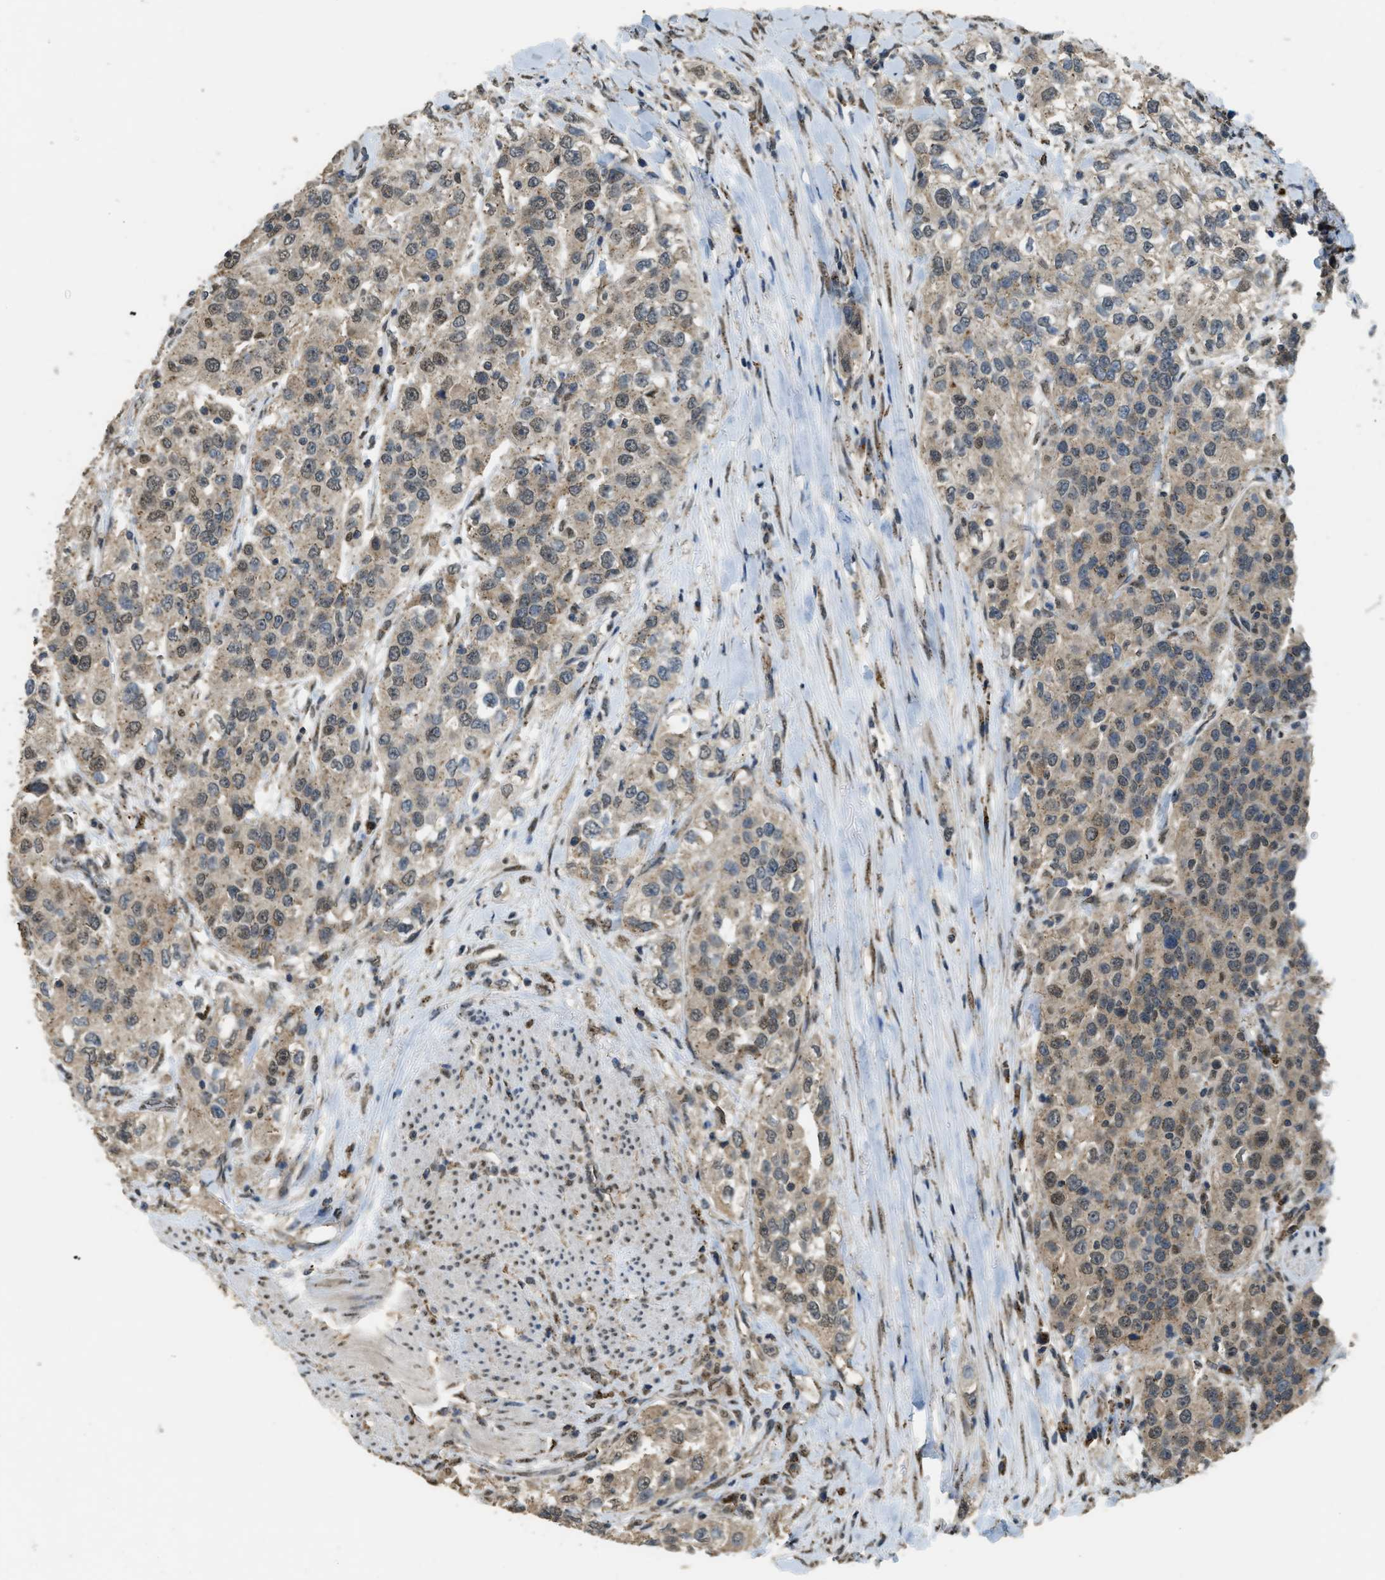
{"staining": {"intensity": "moderate", "quantity": ">75%", "location": "cytoplasmic/membranous"}, "tissue": "urothelial cancer", "cell_type": "Tumor cells", "image_type": "cancer", "snomed": [{"axis": "morphology", "description": "Urothelial carcinoma, High grade"}, {"axis": "topography", "description": "Urinary bladder"}], "caption": "Immunohistochemistry (IHC) of urothelial carcinoma (high-grade) reveals medium levels of moderate cytoplasmic/membranous staining in approximately >75% of tumor cells.", "gene": "IPO7", "patient": {"sex": "female", "age": 80}}